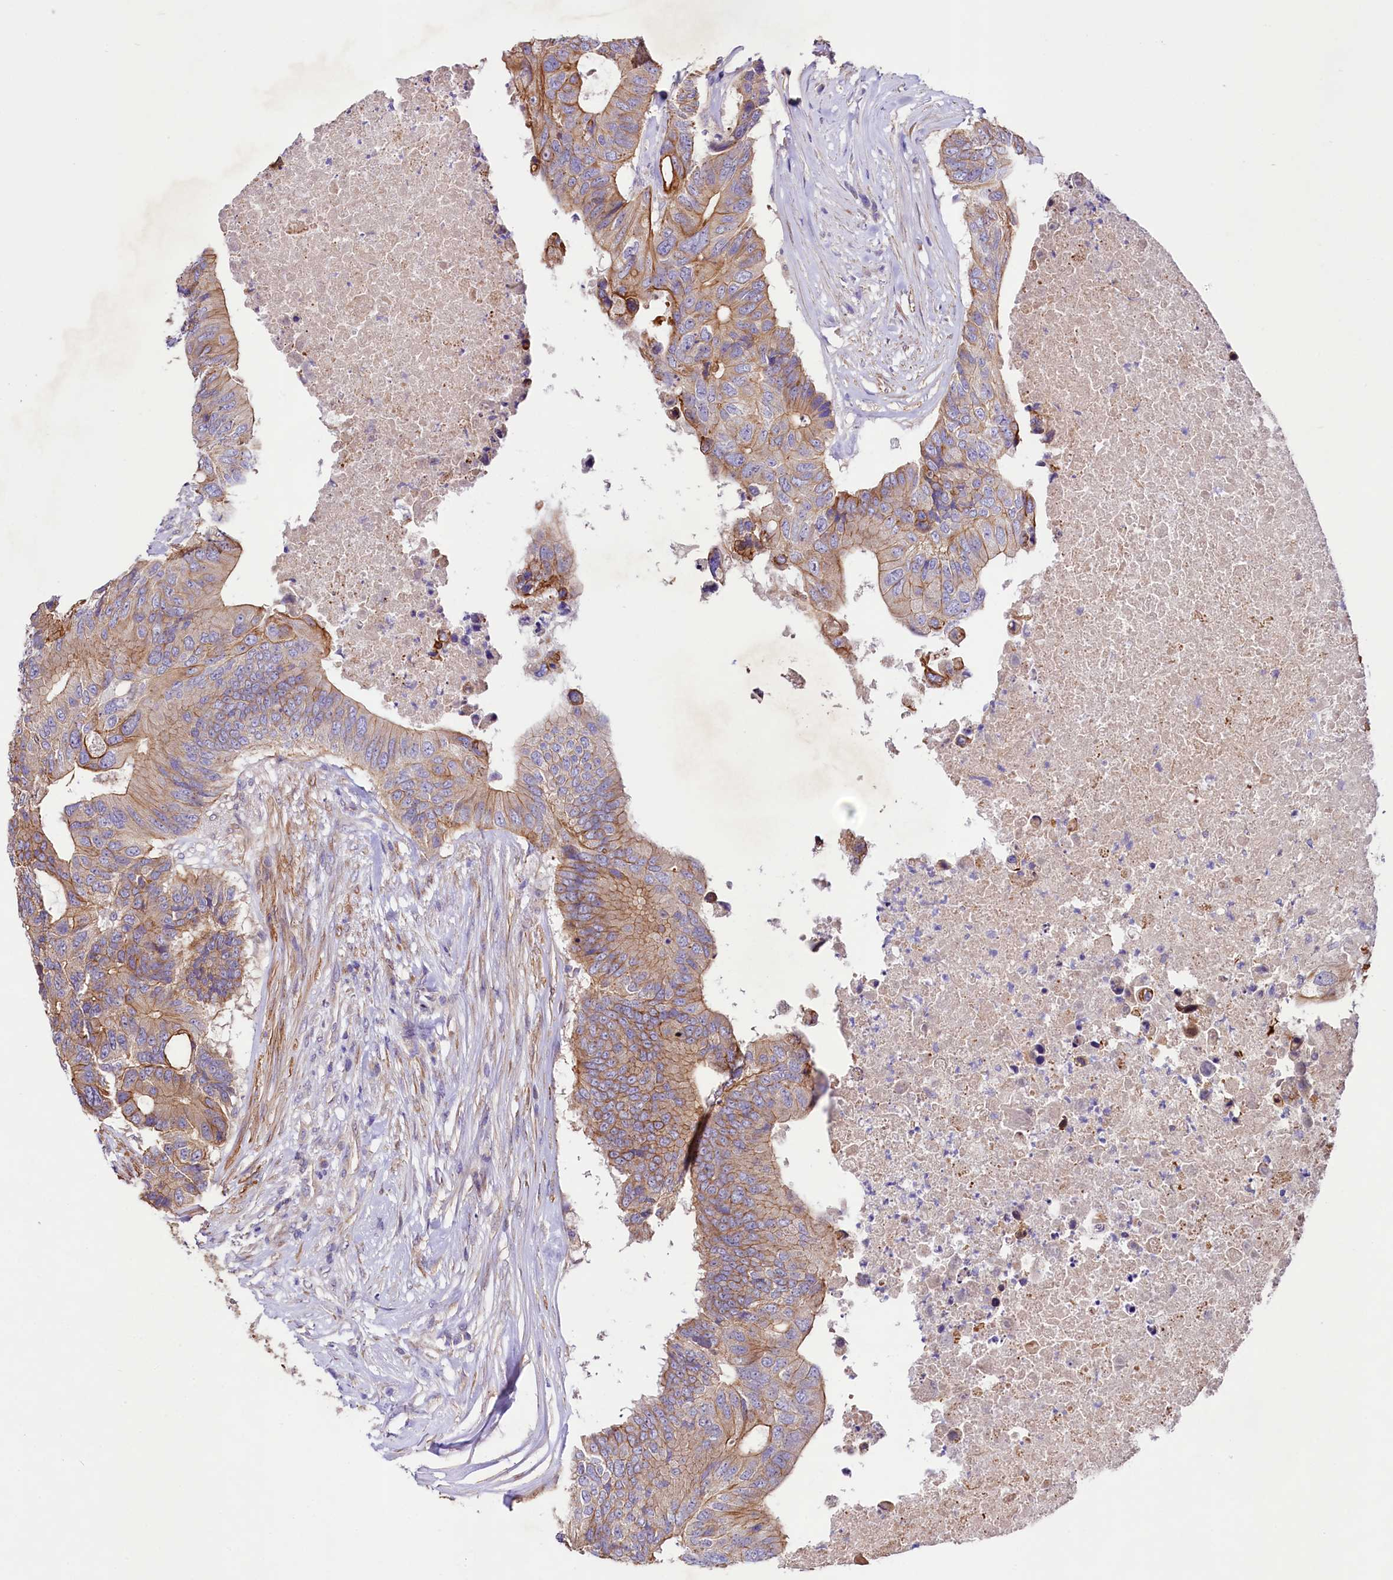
{"staining": {"intensity": "moderate", "quantity": ">75%", "location": "cytoplasmic/membranous"}, "tissue": "colorectal cancer", "cell_type": "Tumor cells", "image_type": "cancer", "snomed": [{"axis": "morphology", "description": "Adenocarcinoma, NOS"}, {"axis": "topography", "description": "Colon"}], "caption": "Approximately >75% of tumor cells in colorectal cancer (adenocarcinoma) display moderate cytoplasmic/membranous protein positivity as visualized by brown immunohistochemical staining.", "gene": "VPS11", "patient": {"sex": "male", "age": 71}}